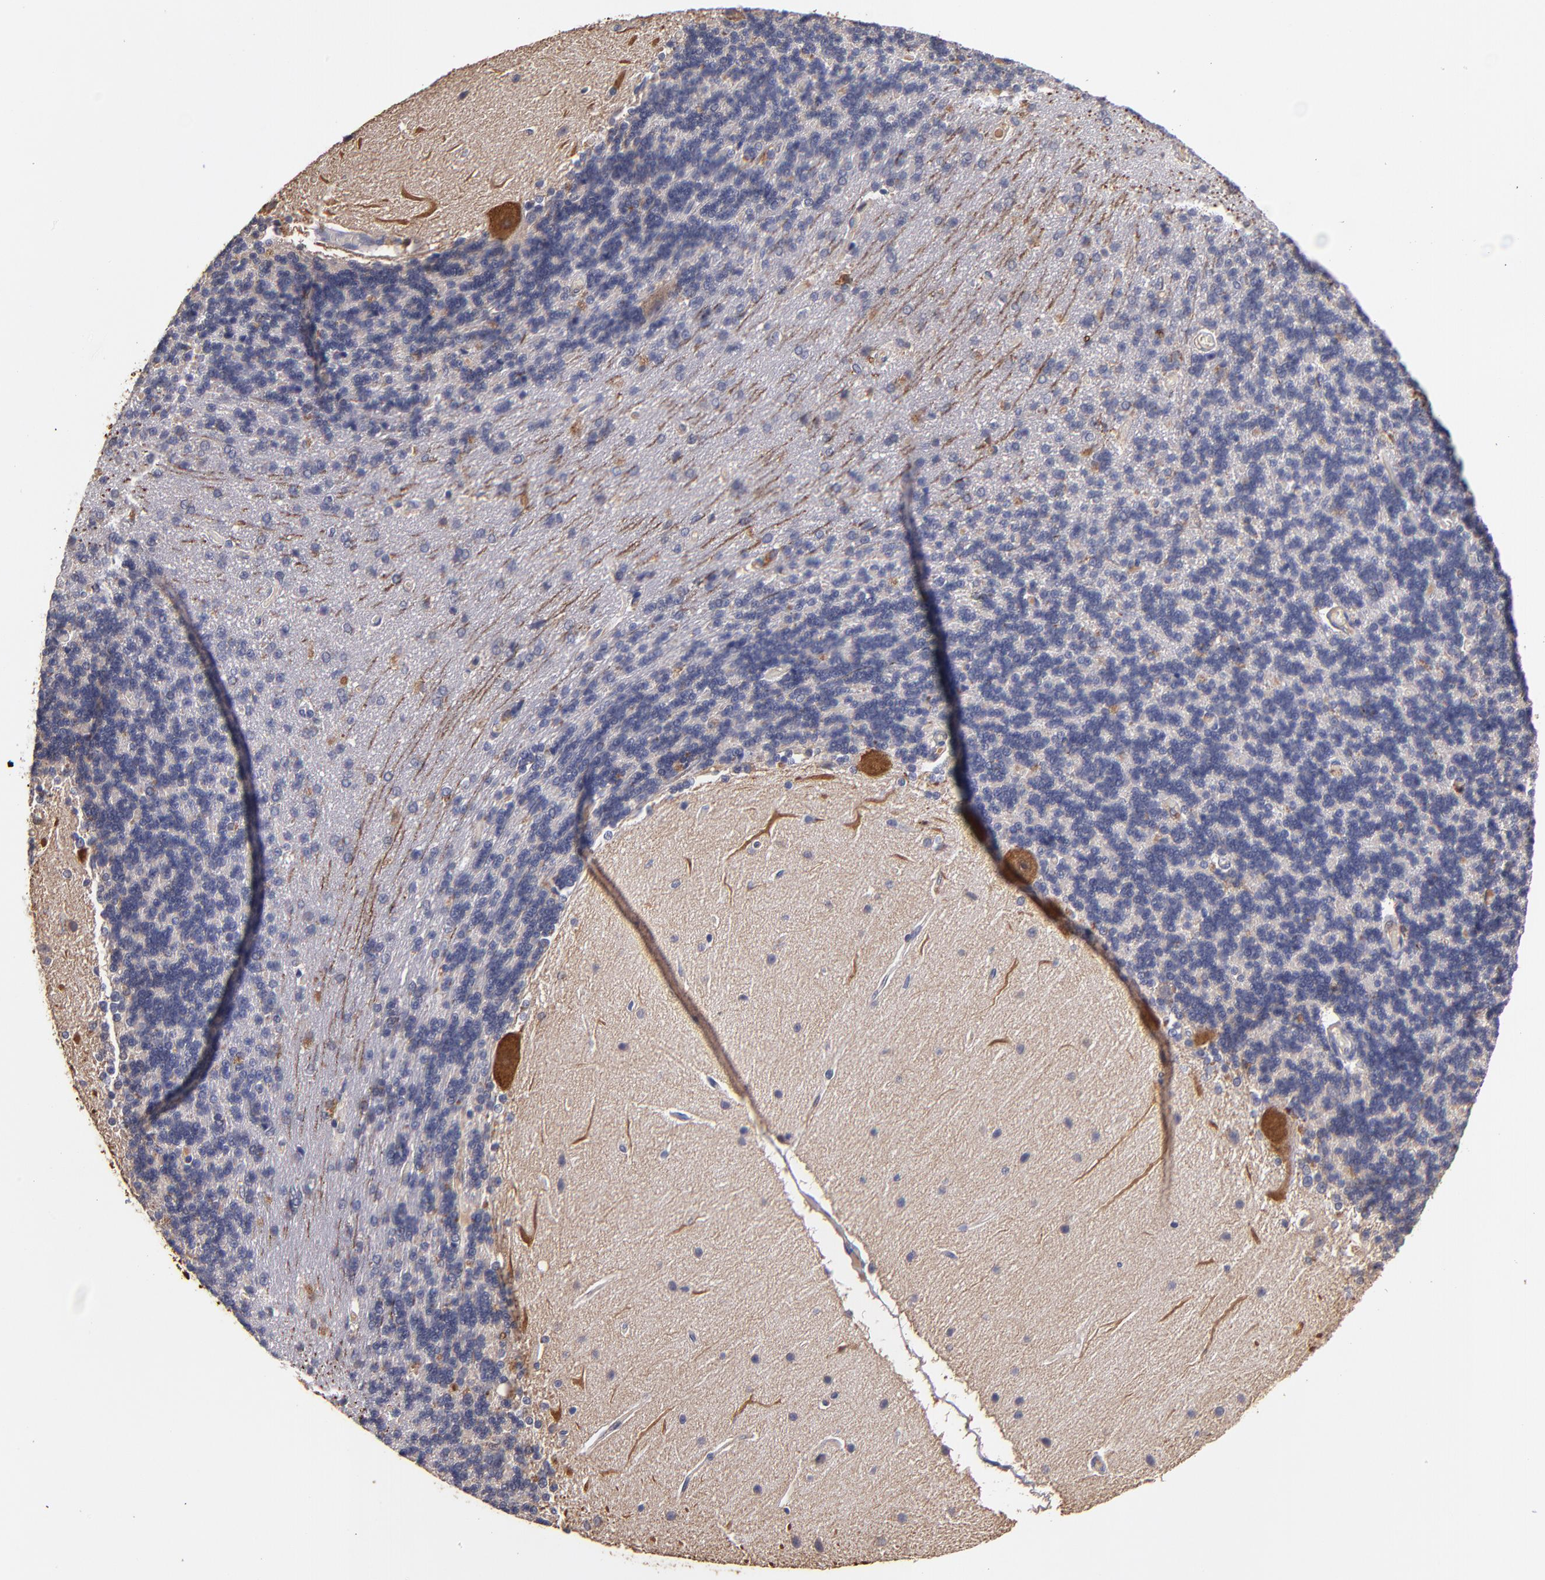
{"staining": {"intensity": "negative", "quantity": "none", "location": "none"}, "tissue": "cerebellum", "cell_type": "Cells in granular layer", "image_type": "normal", "snomed": [{"axis": "morphology", "description": "Normal tissue, NOS"}, {"axis": "topography", "description": "Cerebellum"}], "caption": "Immunohistochemical staining of benign cerebellum demonstrates no significant positivity in cells in granular layer.", "gene": "TTLL12", "patient": {"sex": "female", "age": 54}}